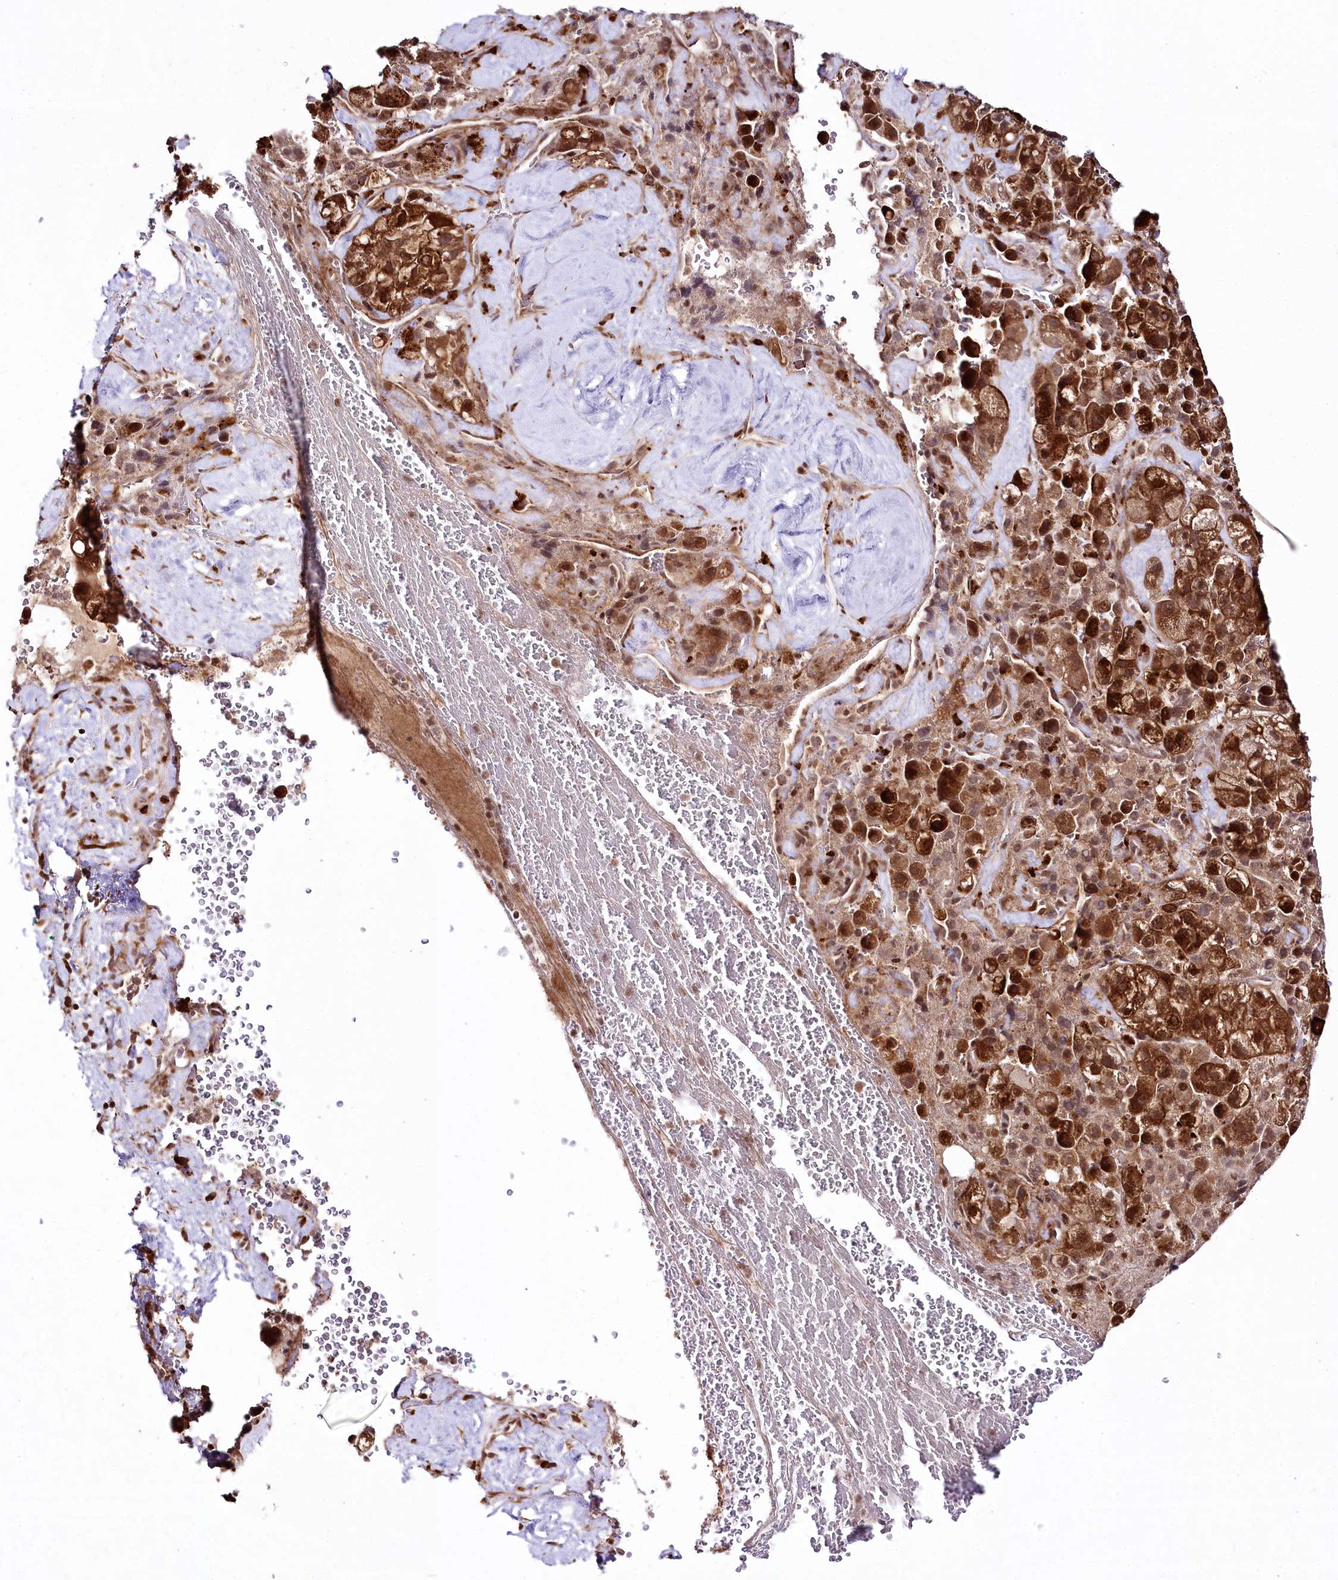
{"staining": {"intensity": "strong", "quantity": ">75%", "location": "cytoplasmic/membranous,nuclear"}, "tissue": "liver cancer", "cell_type": "Tumor cells", "image_type": "cancer", "snomed": [{"axis": "morphology", "description": "Normal tissue, NOS"}, {"axis": "morphology", "description": "Carcinoma, Hepatocellular, NOS"}, {"axis": "topography", "description": "Liver"}], "caption": "Immunohistochemical staining of human liver cancer reveals high levels of strong cytoplasmic/membranous and nuclear staining in about >75% of tumor cells.", "gene": "HOXC8", "patient": {"sex": "male", "age": 57}}